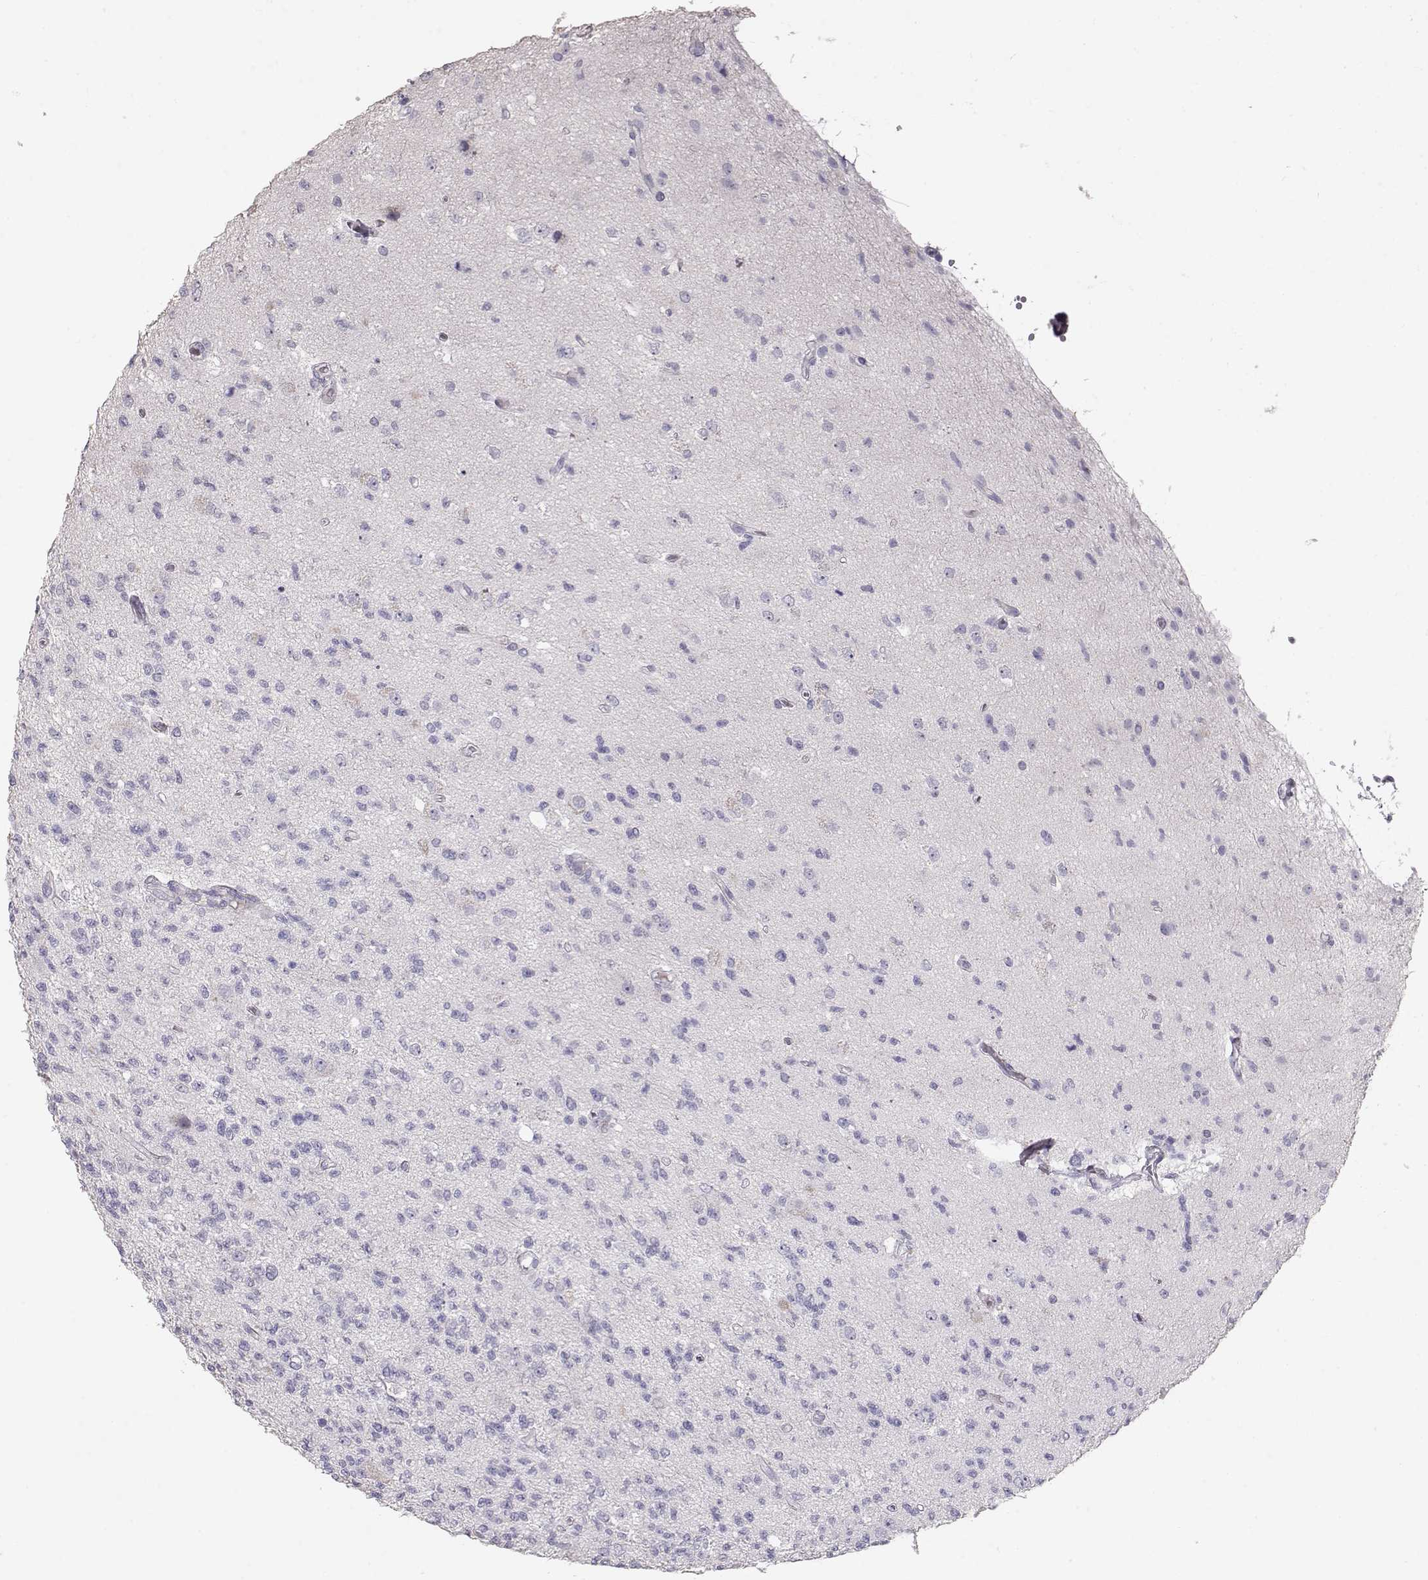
{"staining": {"intensity": "negative", "quantity": "none", "location": "none"}, "tissue": "glioma", "cell_type": "Tumor cells", "image_type": "cancer", "snomed": [{"axis": "morphology", "description": "Glioma, malignant, High grade"}, {"axis": "topography", "description": "Brain"}], "caption": "There is no significant expression in tumor cells of malignant glioma (high-grade).", "gene": "SLC18A1", "patient": {"sex": "male", "age": 56}}